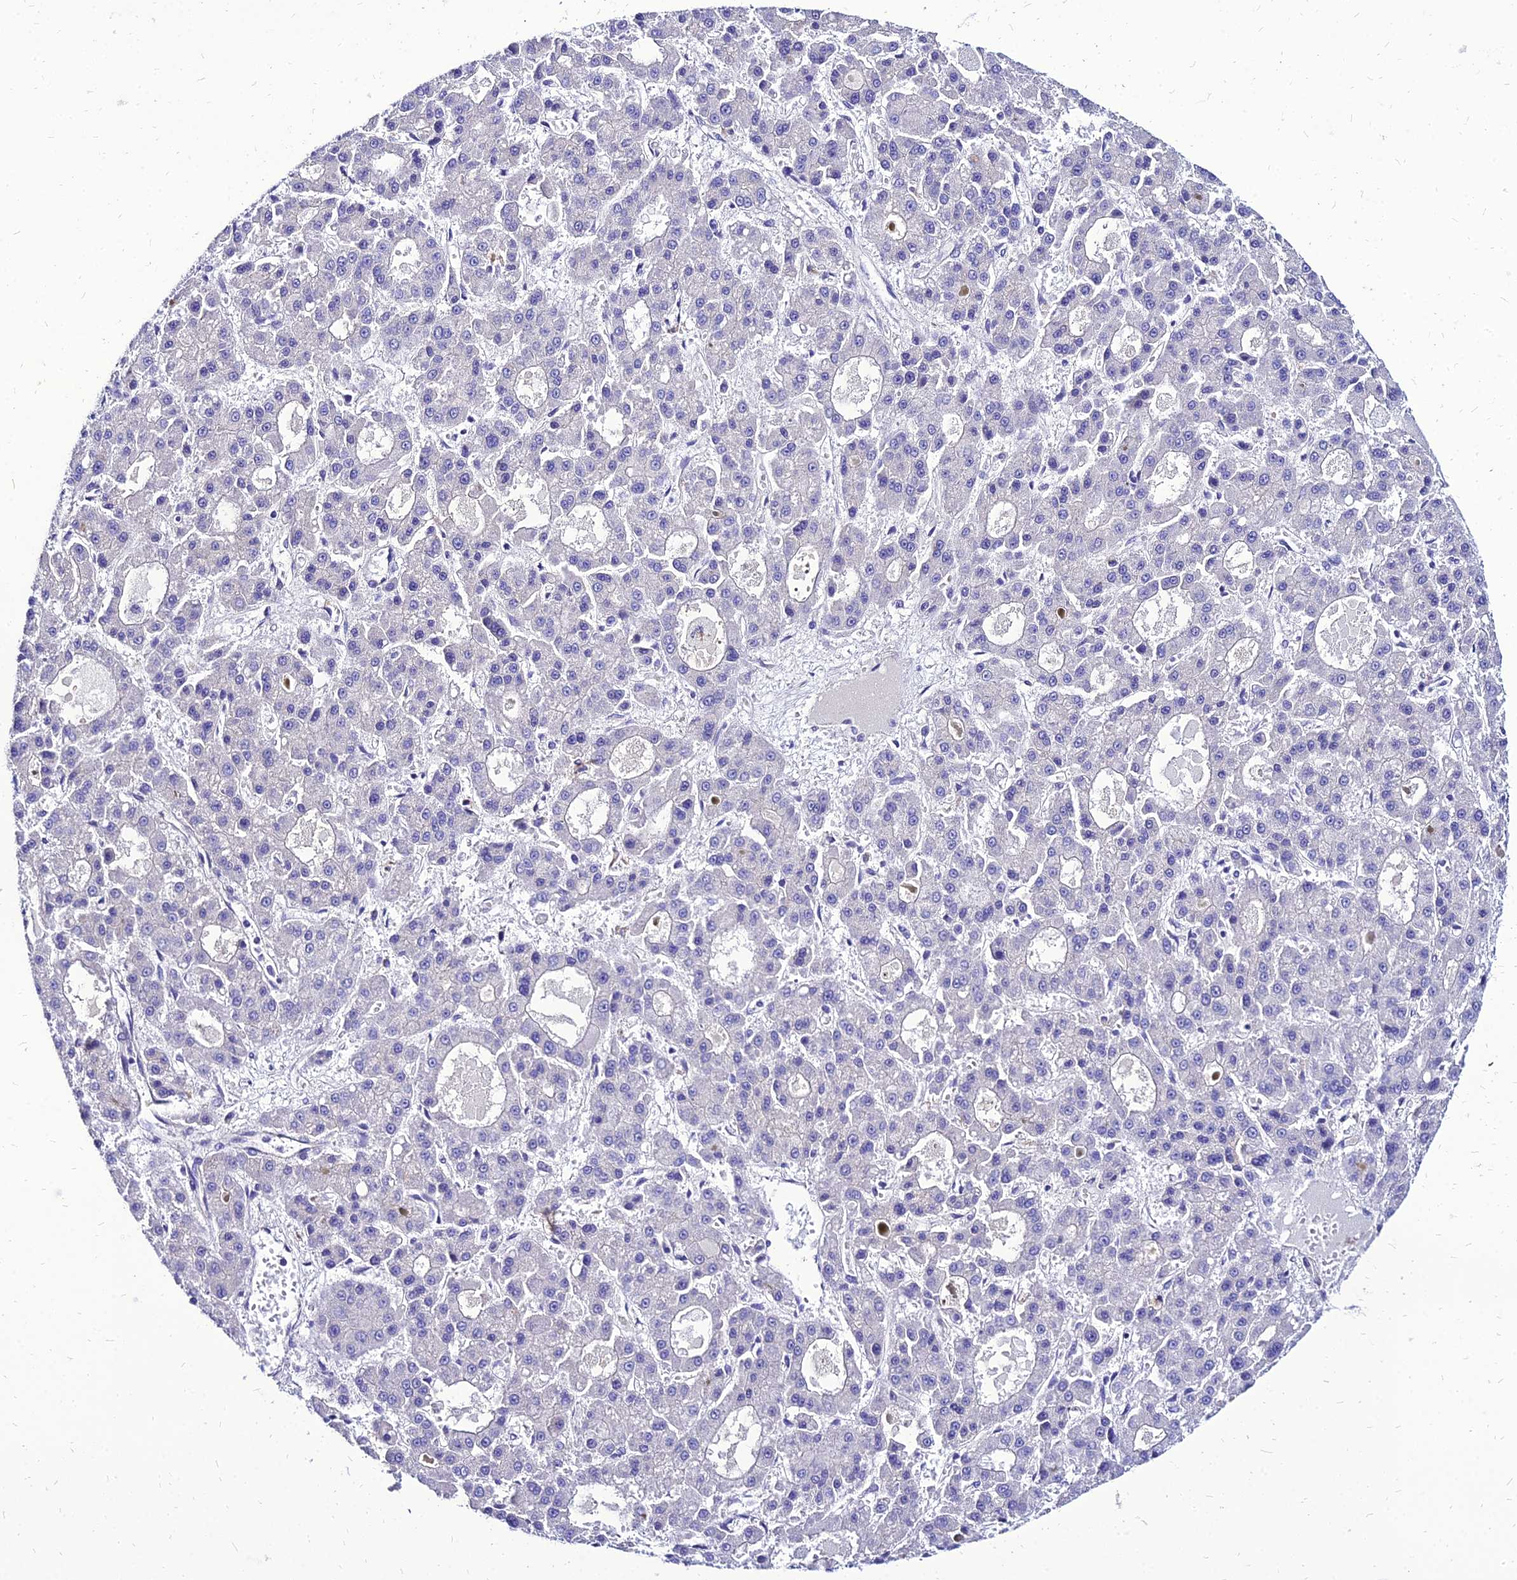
{"staining": {"intensity": "negative", "quantity": "none", "location": "none"}, "tissue": "liver cancer", "cell_type": "Tumor cells", "image_type": "cancer", "snomed": [{"axis": "morphology", "description": "Carcinoma, Hepatocellular, NOS"}, {"axis": "topography", "description": "Liver"}], "caption": "Tumor cells show no significant protein expression in liver cancer (hepatocellular carcinoma).", "gene": "YEATS2", "patient": {"sex": "male", "age": 70}}